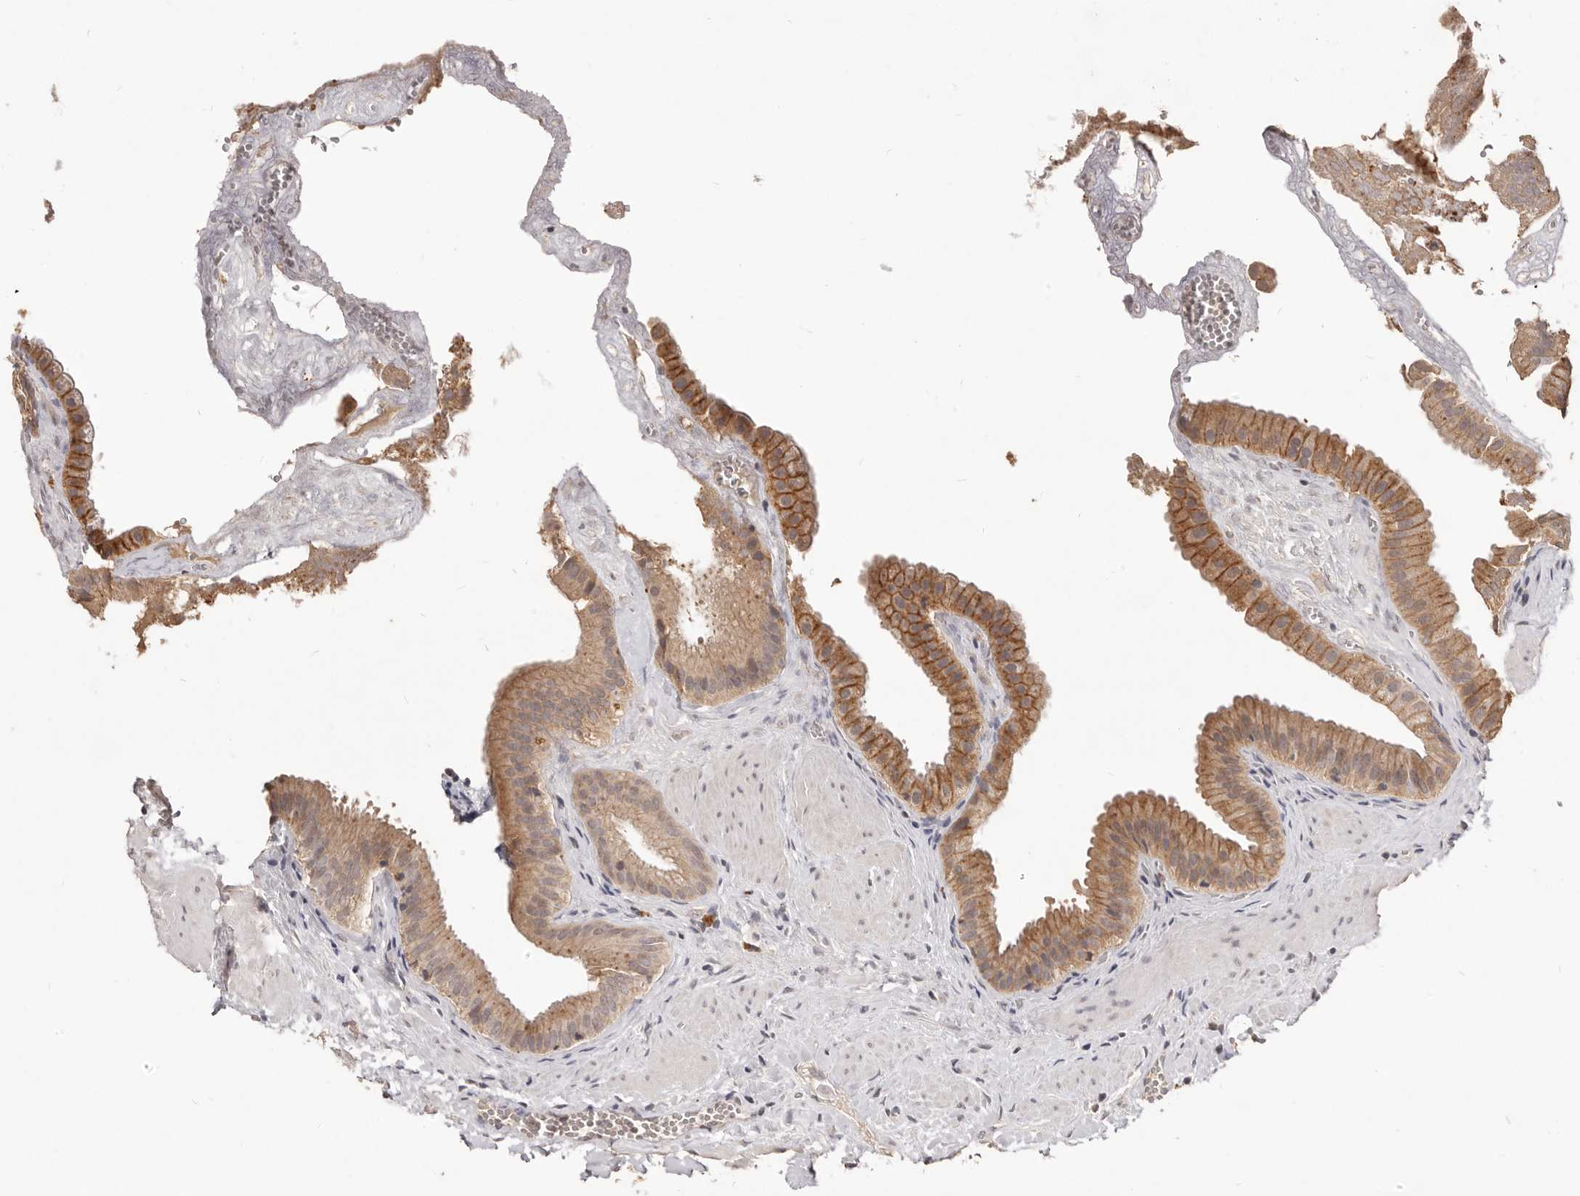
{"staining": {"intensity": "moderate", "quantity": ">75%", "location": "cytoplasmic/membranous"}, "tissue": "gallbladder", "cell_type": "Glandular cells", "image_type": "normal", "snomed": [{"axis": "morphology", "description": "Normal tissue, NOS"}, {"axis": "topography", "description": "Gallbladder"}], "caption": "Glandular cells reveal moderate cytoplasmic/membranous staining in about >75% of cells in benign gallbladder. (DAB (3,3'-diaminobenzidine) IHC, brown staining for protein, blue staining for nuclei).", "gene": "TSPAN13", "patient": {"sex": "male", "age": 55}}